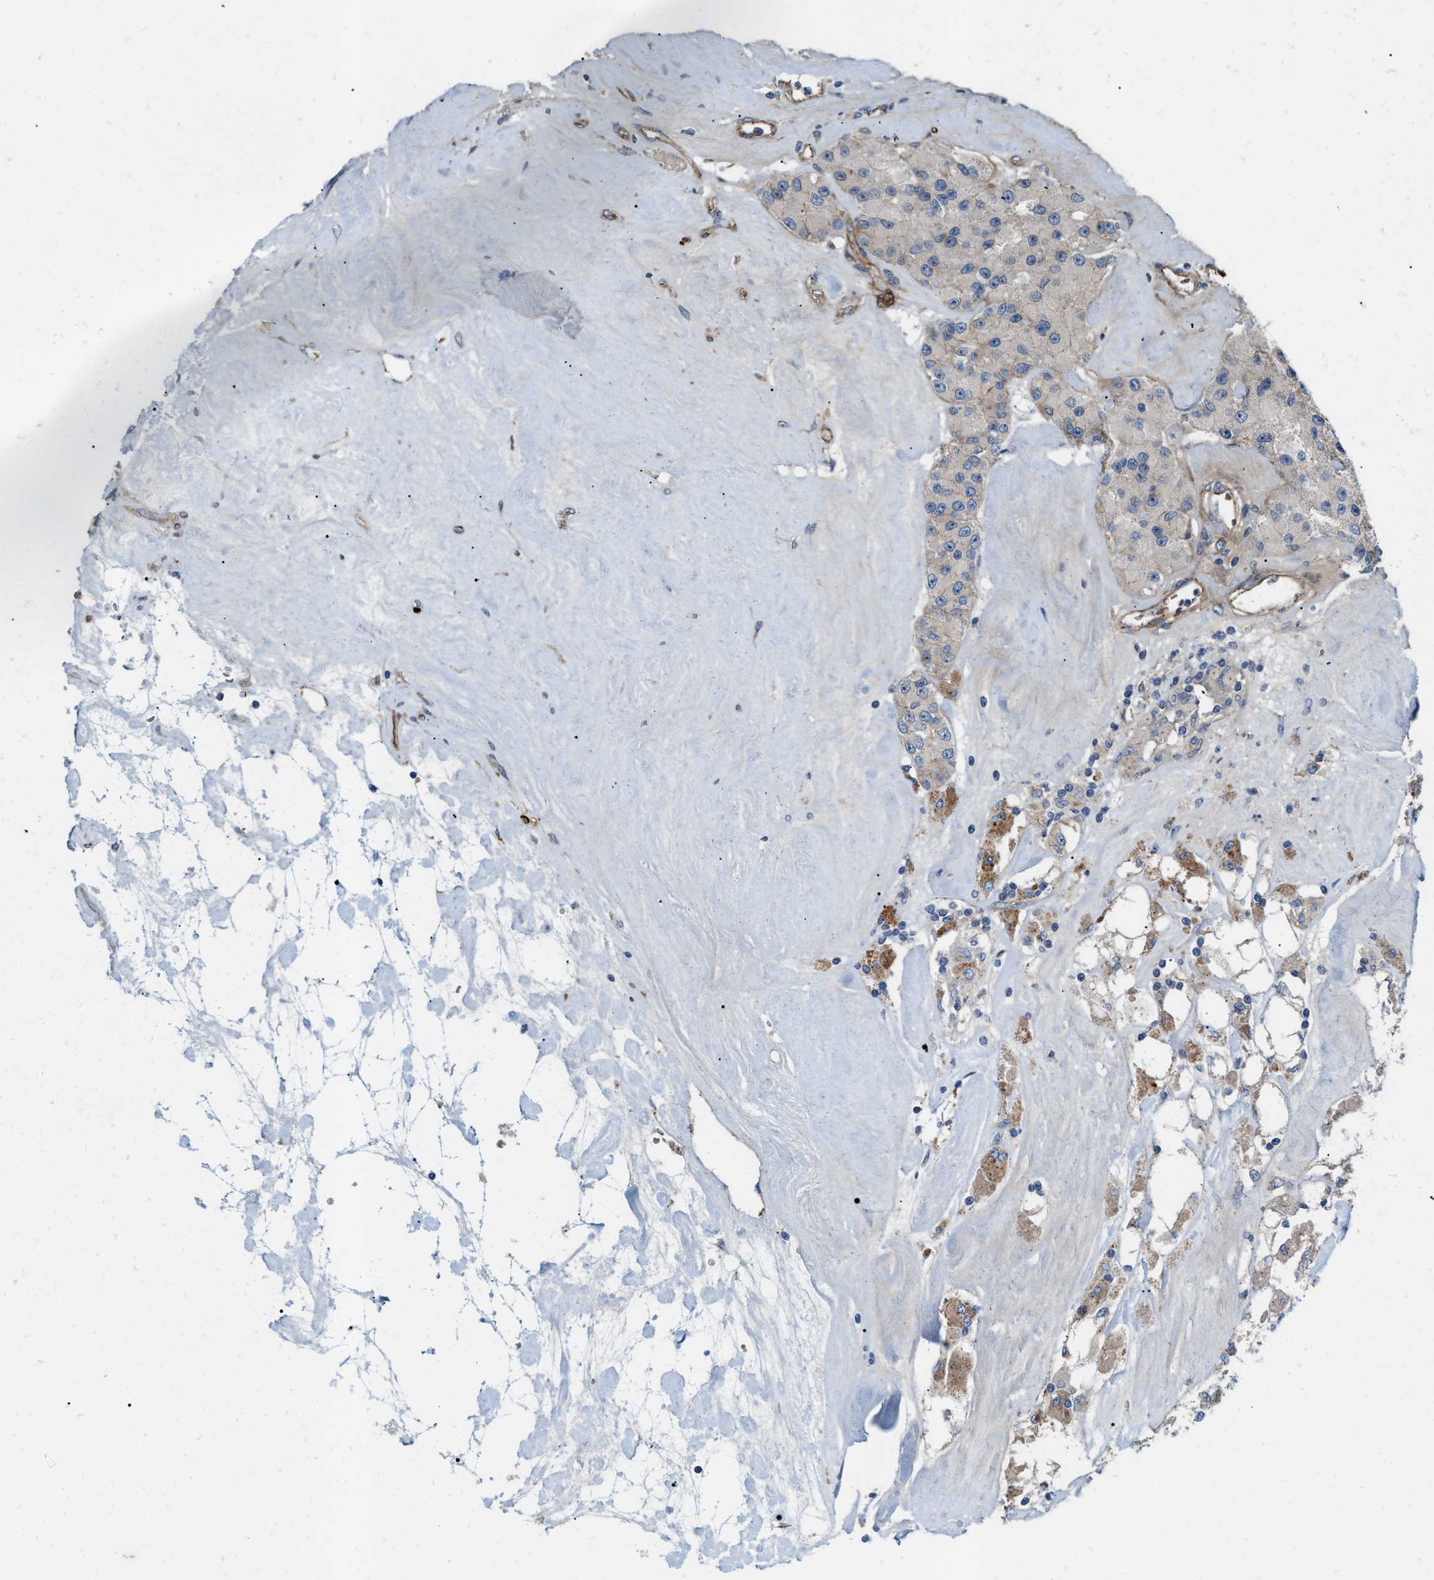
{"staining": {"intensity": "negative", "quantity": "none", "location": "none"}, "tissue": "carcinoid", "cell_type": "Tumor cells", "image_type": "cancer", "snomed": [{"axis": "morphology", "description": "Carcinoid, malignant, NOS"}, {"axis": "topography", "description": "Pancreas"}], "caption": "DAB immunohistochemical staining of carcinoid (malignant) reveals no significant staining in tumor cells.", "gene": "ERC1", "patient": {"sex": "male", "age": 41}}